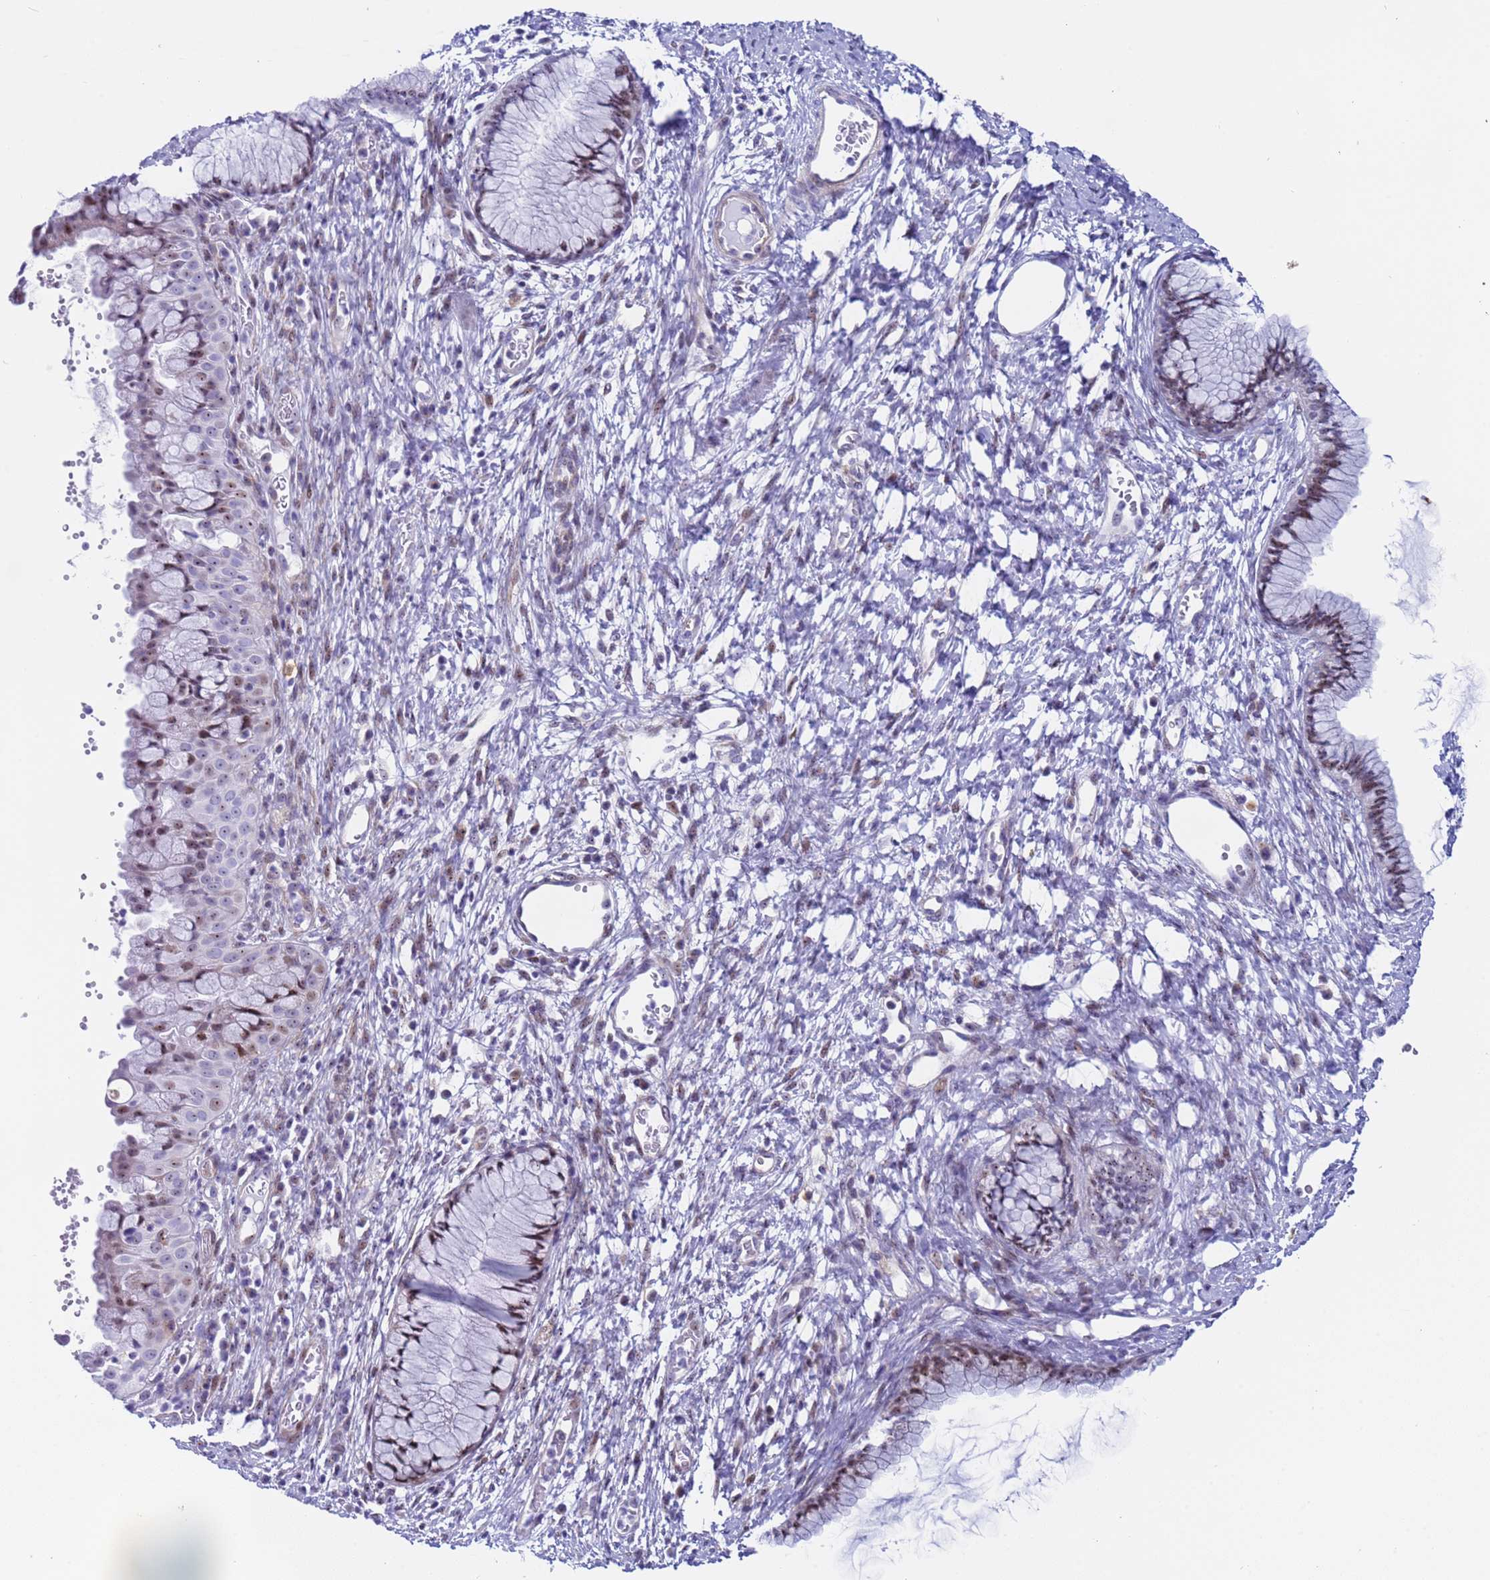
{"staining": {"intensity": "moderate", "quantity": "<25%", "location": "nuclear"}, "tissue": "cervix", "cell_type": "Glandular cells", "image_type": "normal", "snomed": [{"axis": "morphology", "description": "Normal tissue, NOS"}, {"axis": "topography", "description": "Cervix"}], "caption": "DAB immunohistochemical staining of benign human cervix shows moderate nuclear protein positivity in about <25% of glandular cells.", "gene": "POP5", "patient": {"sex": "female", "age": 42}}